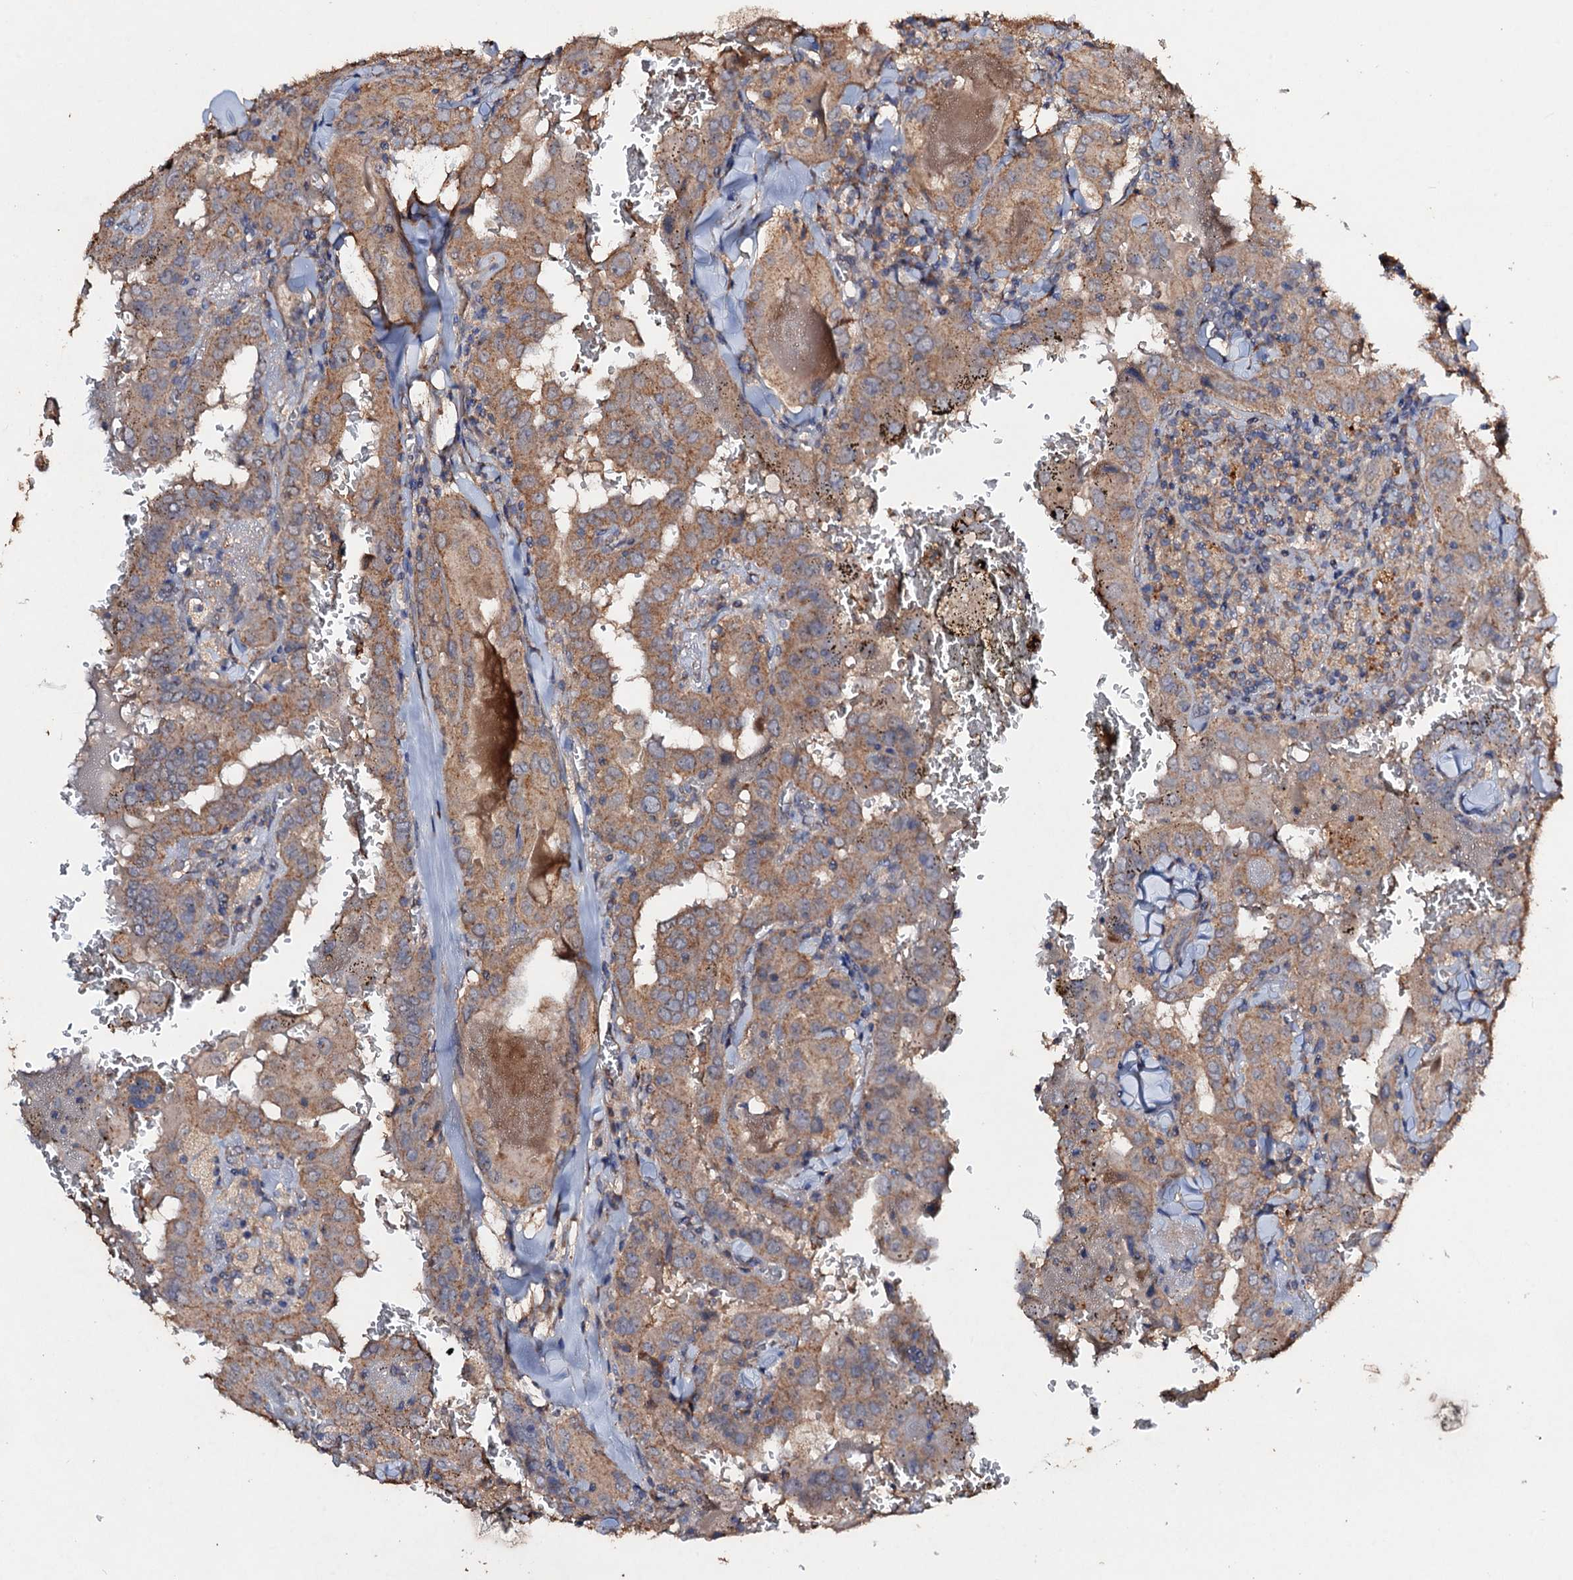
{"staining": {"intensity": "weak", "quantity": ">75%", "location": "cytoplasmic/membranous"}, "tissue": "thyroid cancer", "cell_type": "Tumor cells", "image_type": "cancer", "snomed": [{"axis": "morphology", "description": "Papillary adenocarcinoma, NOS"}, {"axis": "topography", "description": "Thyroid gland"}], "caption": "IHC (DAB) staining of human thyroid cancer shows weak cytoplasmic/membranous protein staining in approximately >75% of tumor cells.", "gene": "SCUBE3", "patient": {"sex": "female", "age": 72}}